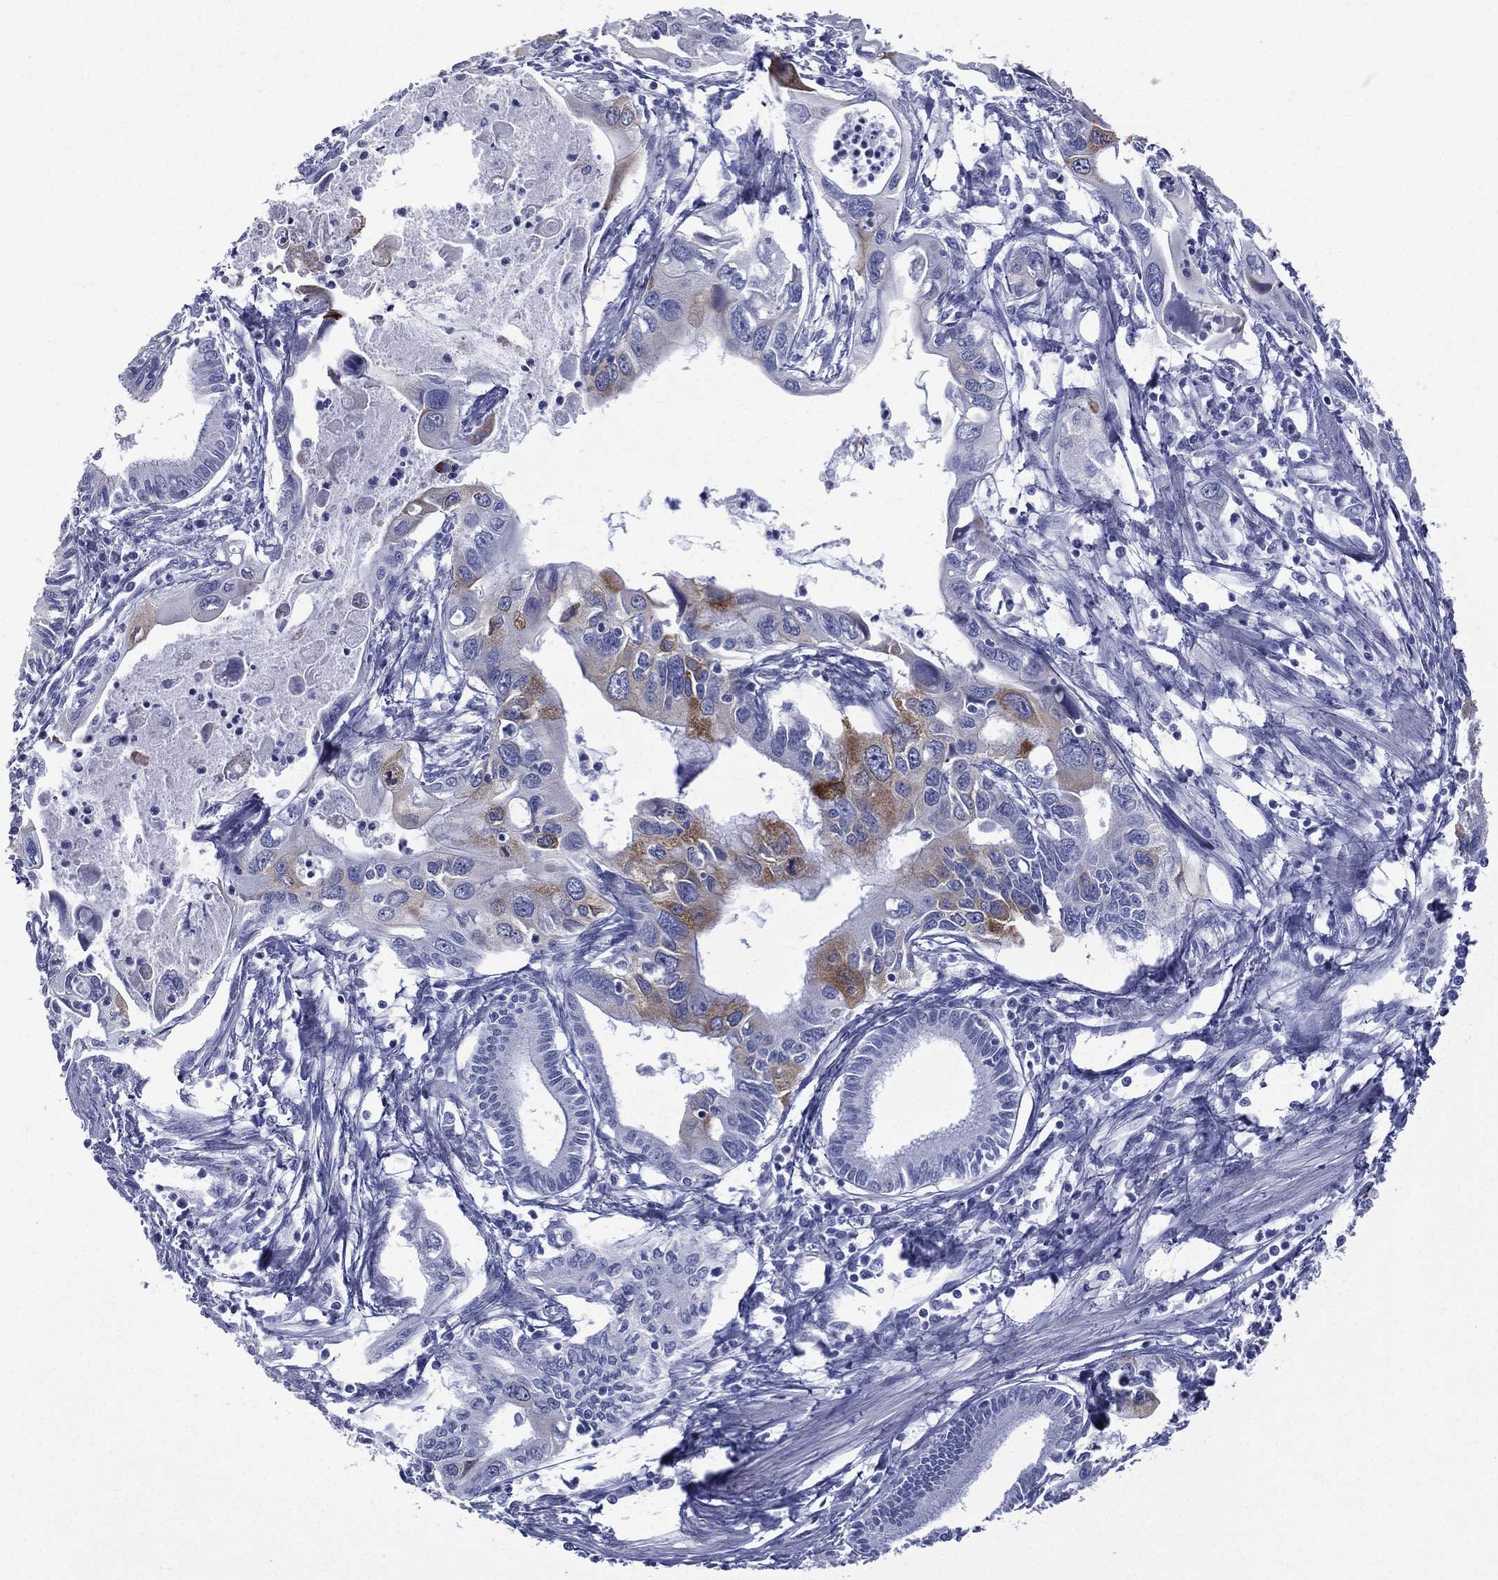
{"staining": {"intensity": "moderate", "quantity": "<25%", "location": "cytoplasmic/membranous"}, "tissue": "pancreatic cancer", "cell_type": "Tumor cells", "image_type": "cancer", "snomed": [{"axis": "morphology", "description": "Adenocarcinoma, NOS"}, {"axis": "topography", "description": "Pancreas"}], "caption": "Human pancreatic cancer stained with a brown dye demonstrates moderate cytoplasmic/membranous positive positivity in about <25% of tumor cells.", "gene": "CES2", "patient": {"sex": "male", "age": 60}}